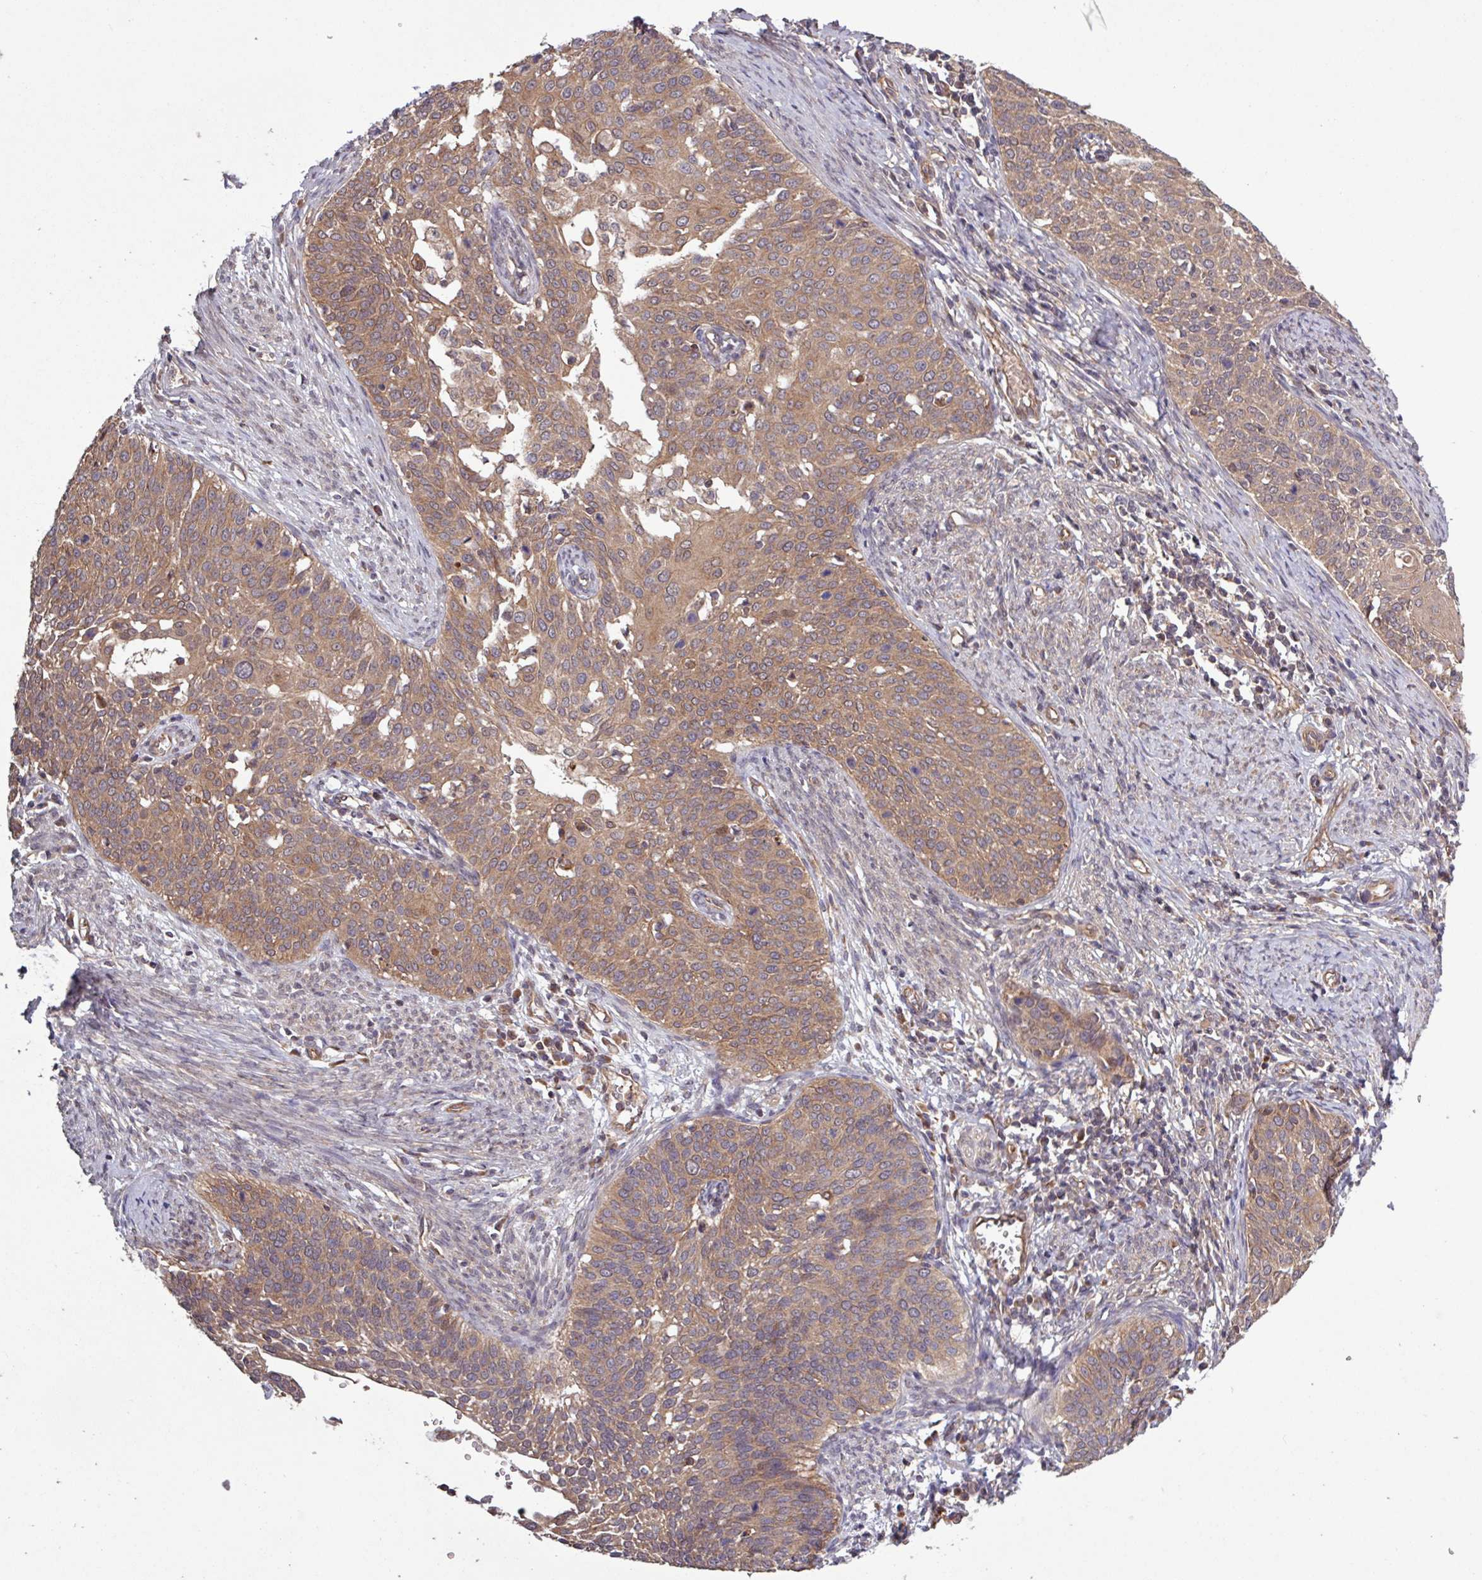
{"staining": {"intensity": "moderate", "quantity": ">75%", "location": "cytoplasmic/membranous"}, "tissue": "cervical cancer", "cell_type": "Tumor cells", "image_type": "cancer", "snomed": [{"axis": "morphology", "description": "Squamous cell carcinoma, NOS"}, {"axis": "topography", "description": "Cervix"}], "caption": "A brown stain highlights moderate cytoplasmic/membranous expression of a protein in cervical cancer (squamous cell carcinoma) tumor cells.", "gene": "TRABD2A", "patient": {"sex": "female", "age": 44}}